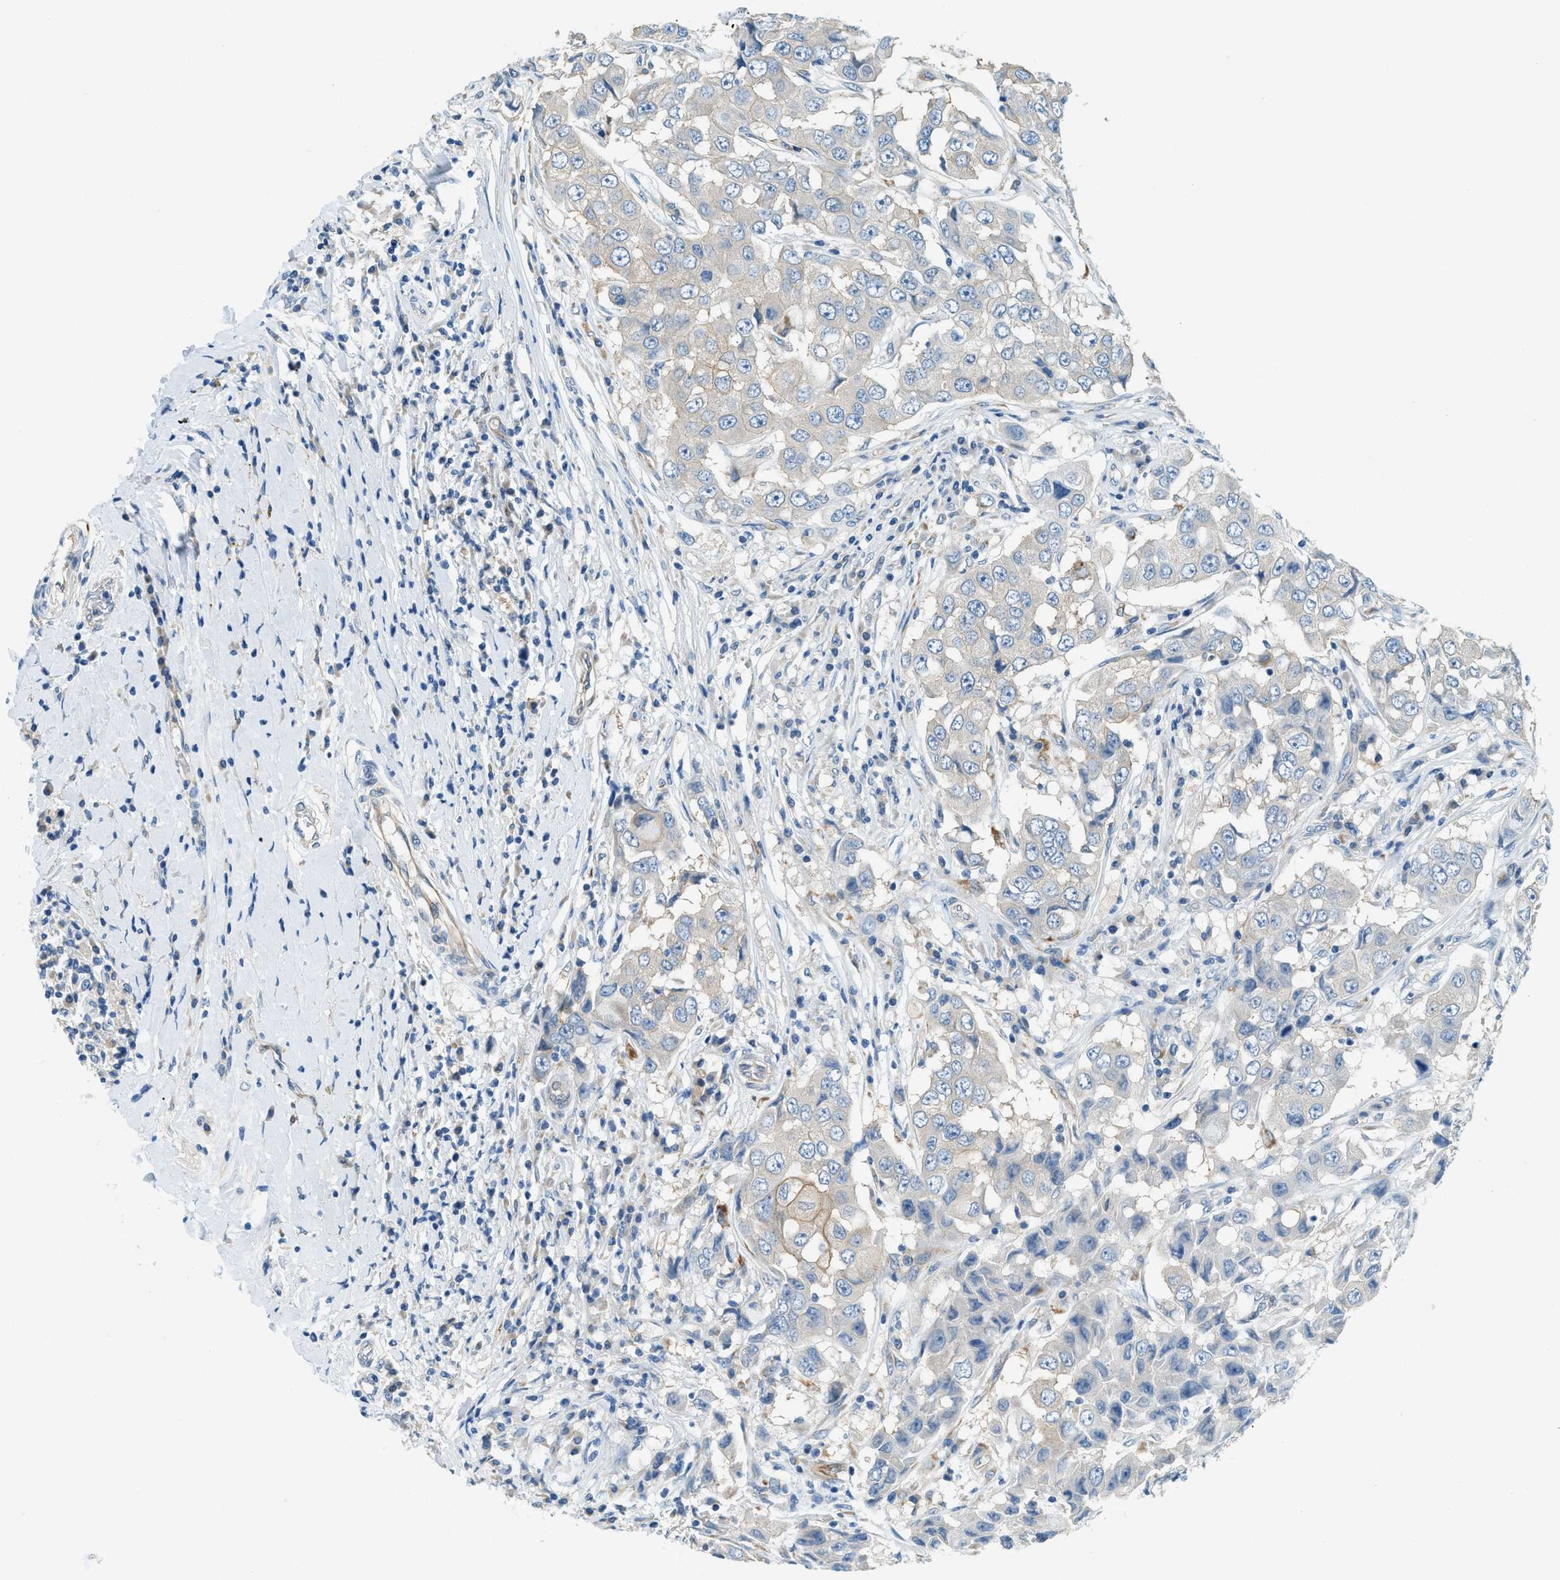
{"staining": {"intensity": "weak", "quantity": "<25%", "location": "cytoplasmic/membranous"}, "tissue": "breast cancer", "cell_type": "Tumor cells", "image_type": "cancer", "snomed": [{"axis": "morphology", "description": "Duct carcinoma"}, {"axis": "topography", "description": "Breast"}], "caption": "There is no significant expression in tumor cells of breast cancer.", "gene": "ZNF367", "patient": {"sex": "female", "age": 27}}